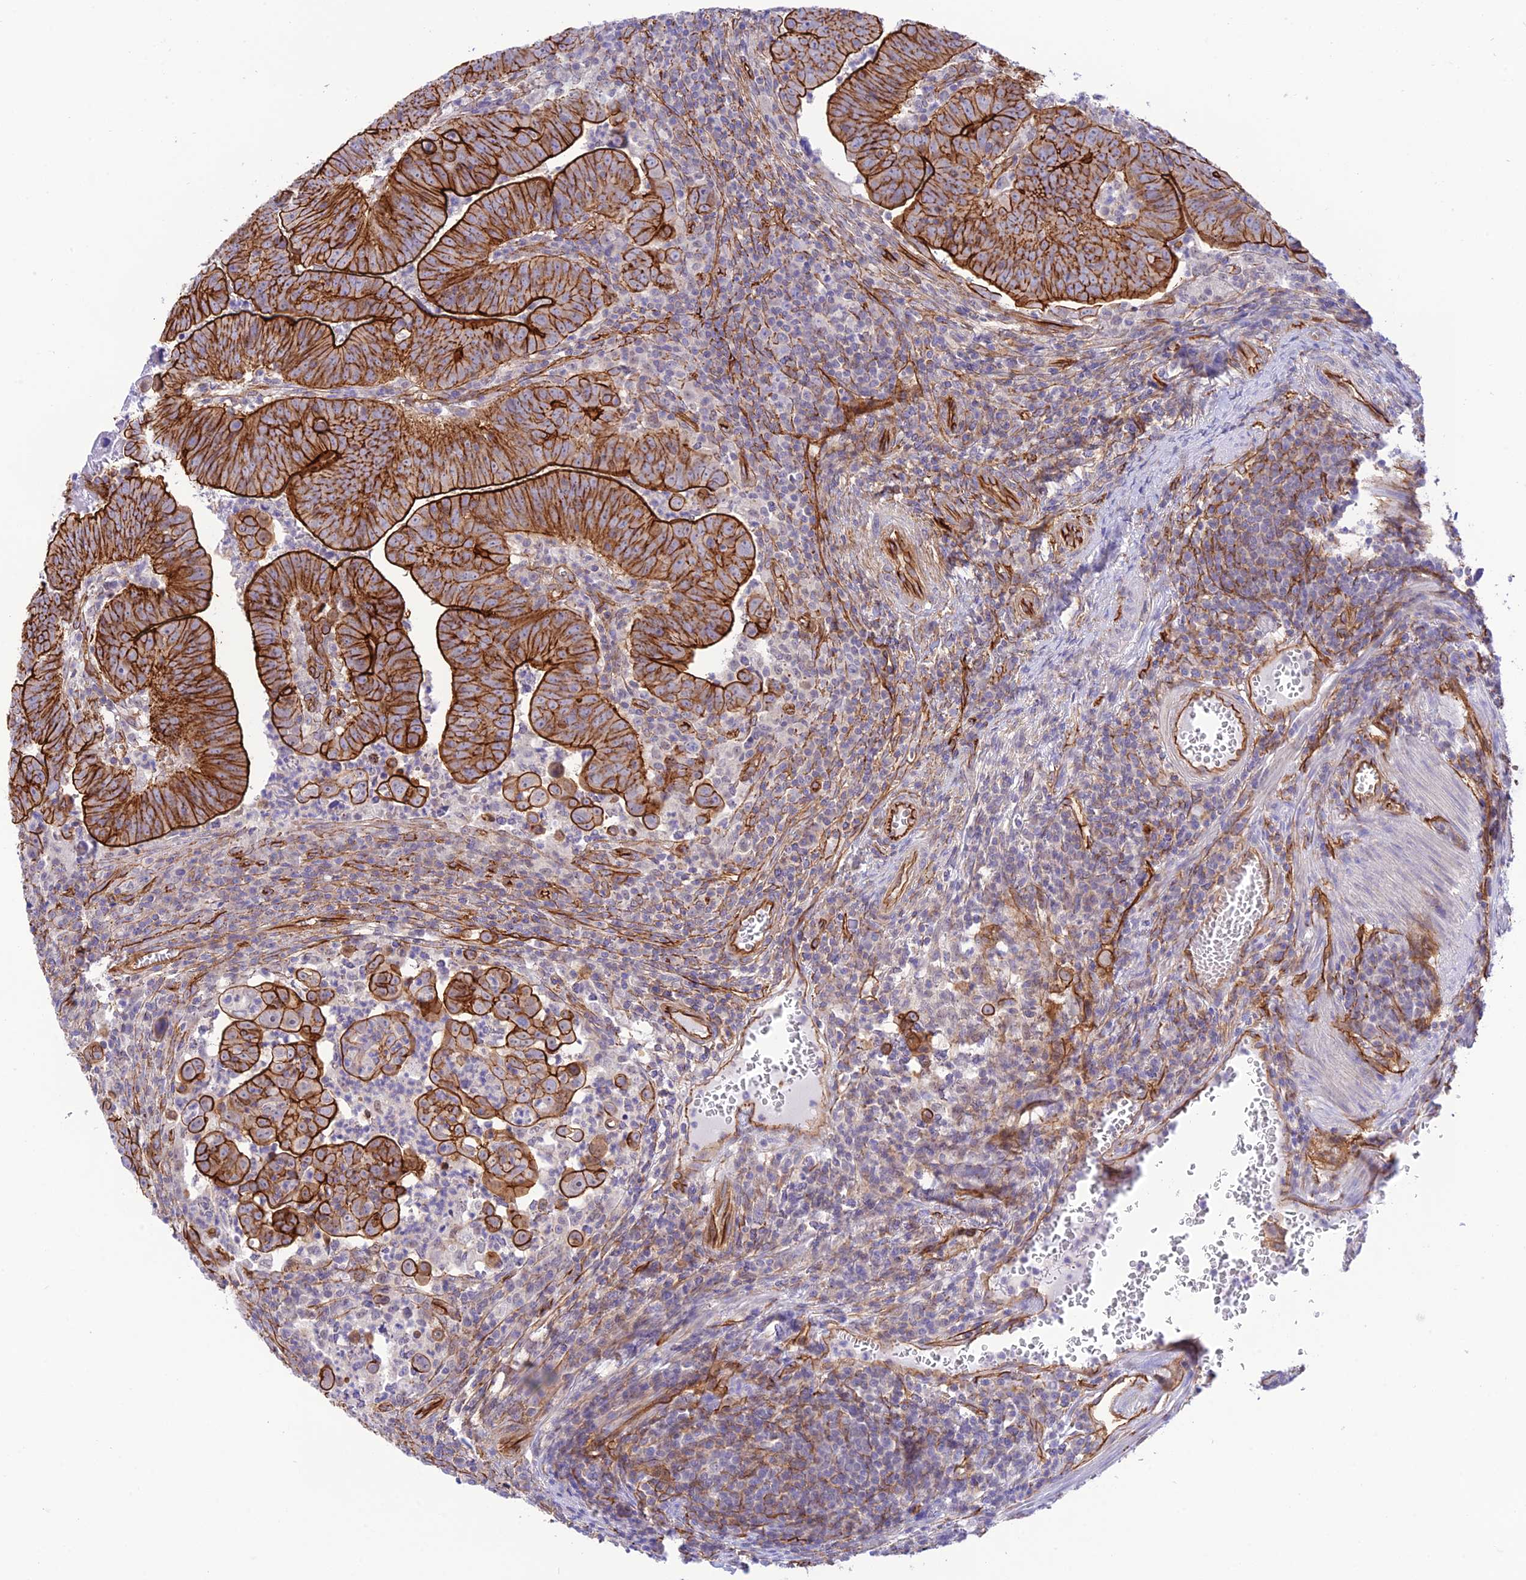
{"staining": {"intensity": "strong", "quantity": ">75%", "location": "cytoplasmic/membranous"}, "tissue": "colorectal cancer", "cell_type": "Tumor cells", "image_type": "cancer", "snomed": [{"axis": "morphology", "description": "Adenocarcinoma, NOS"}, {"axis": "topography", "description": "Rectum"}], "caption": "A high amount of strong cytoplasmic/membranous expression is seen in about >75% of tumor cells in colorectal cancer (adenocarcinoma) tissue.", "gene": "YPEL5", "patient": {"sex": "male", "age": 69}}